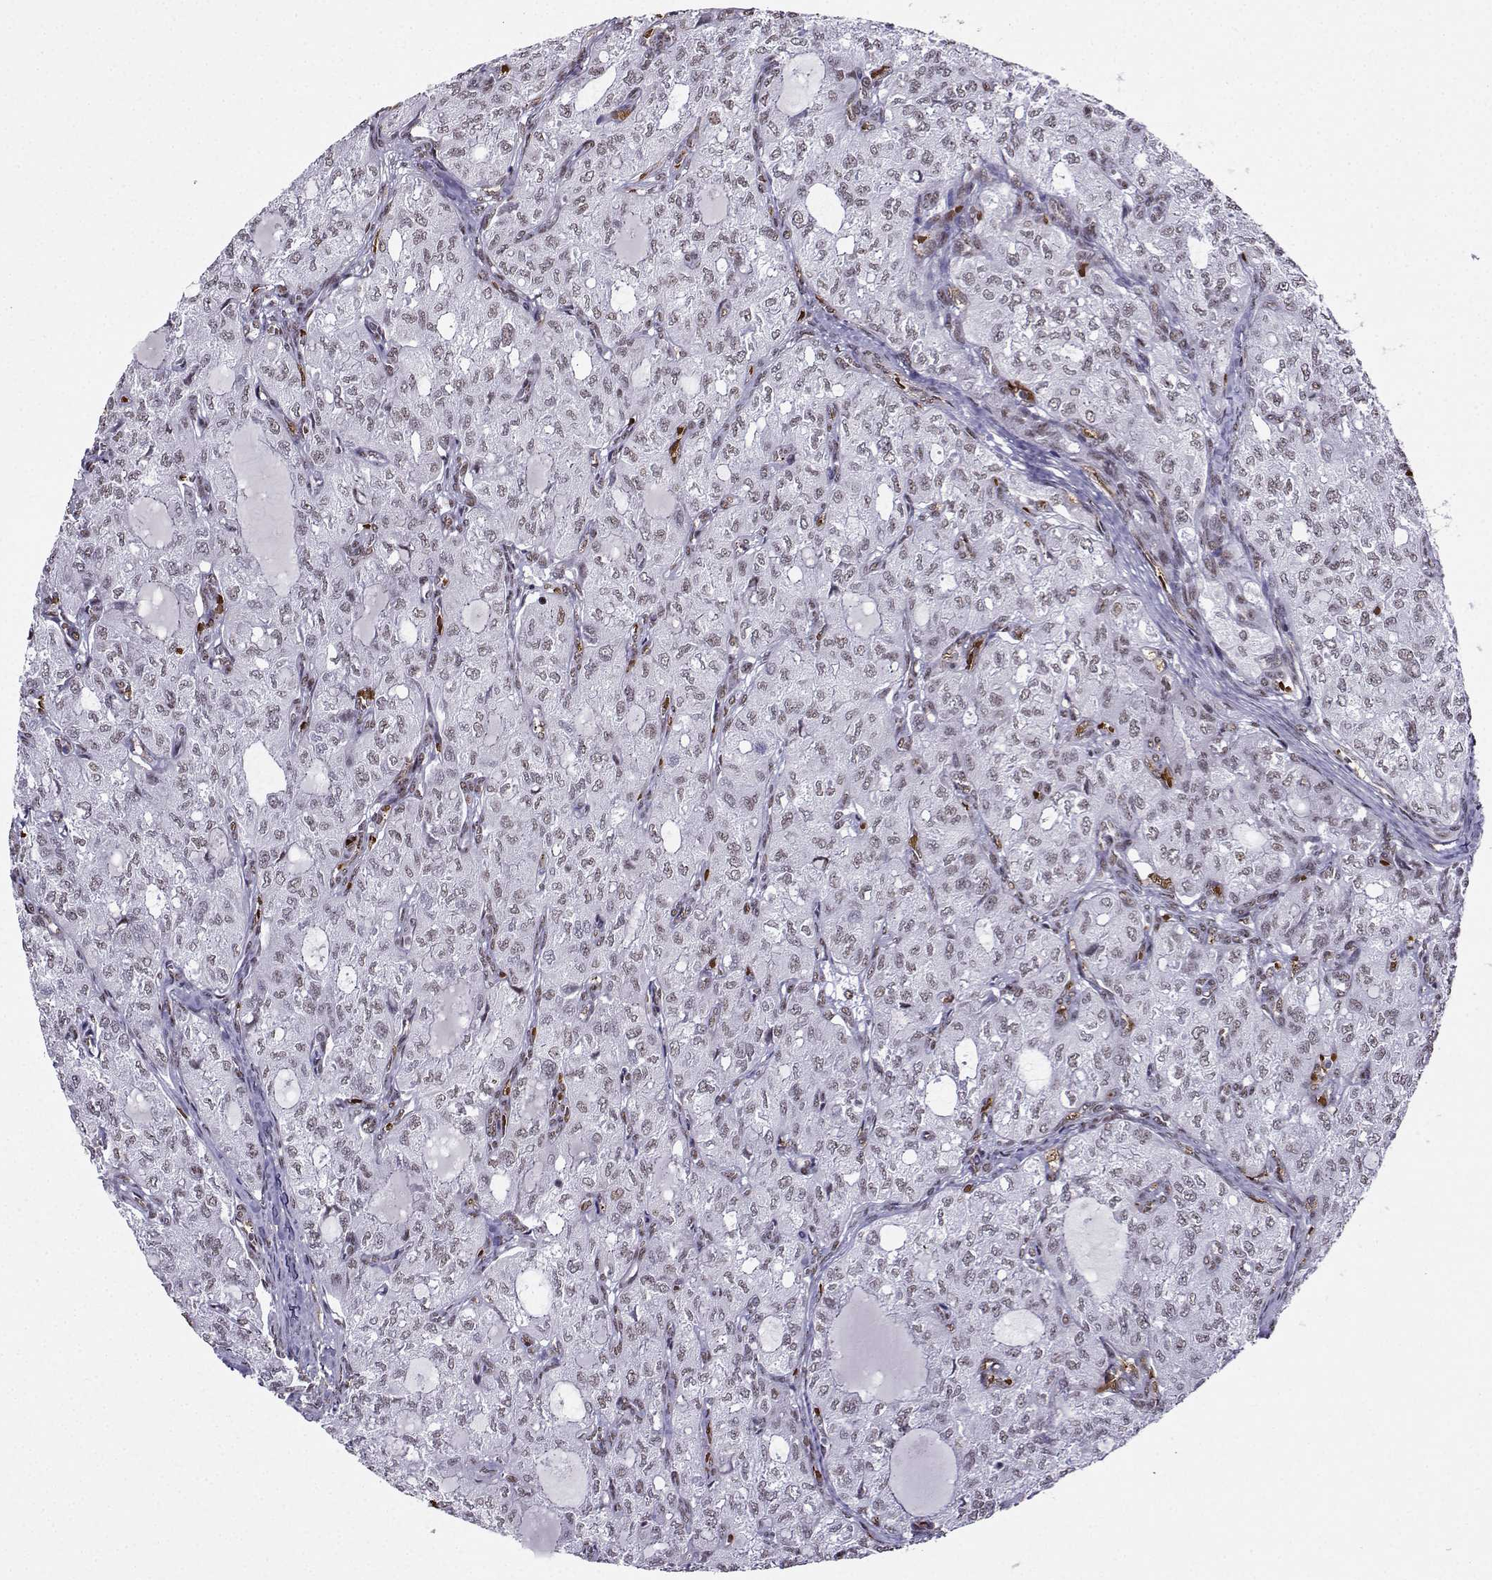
{"staining": {"intensity": "negative", "quantity": "none", "location": "none"}, "tissue": "thyroid cancer", "cell_type": "Tumor cells", "image_type": "cancer", "snomed": [{"axis": "morphology", "description": "Follicular adenoma carcinoma, NOS"}, {"axis": "topography", "description": "Thyroid gland"}], "caption": "Thyroid cancer was stained to show a protein in brown. There is no significant staining in tumor cells. (IHC, brightfield microscopy, high magnification).", "gene": "CCNK", "patient": {"sex": "male", "age": 75}}